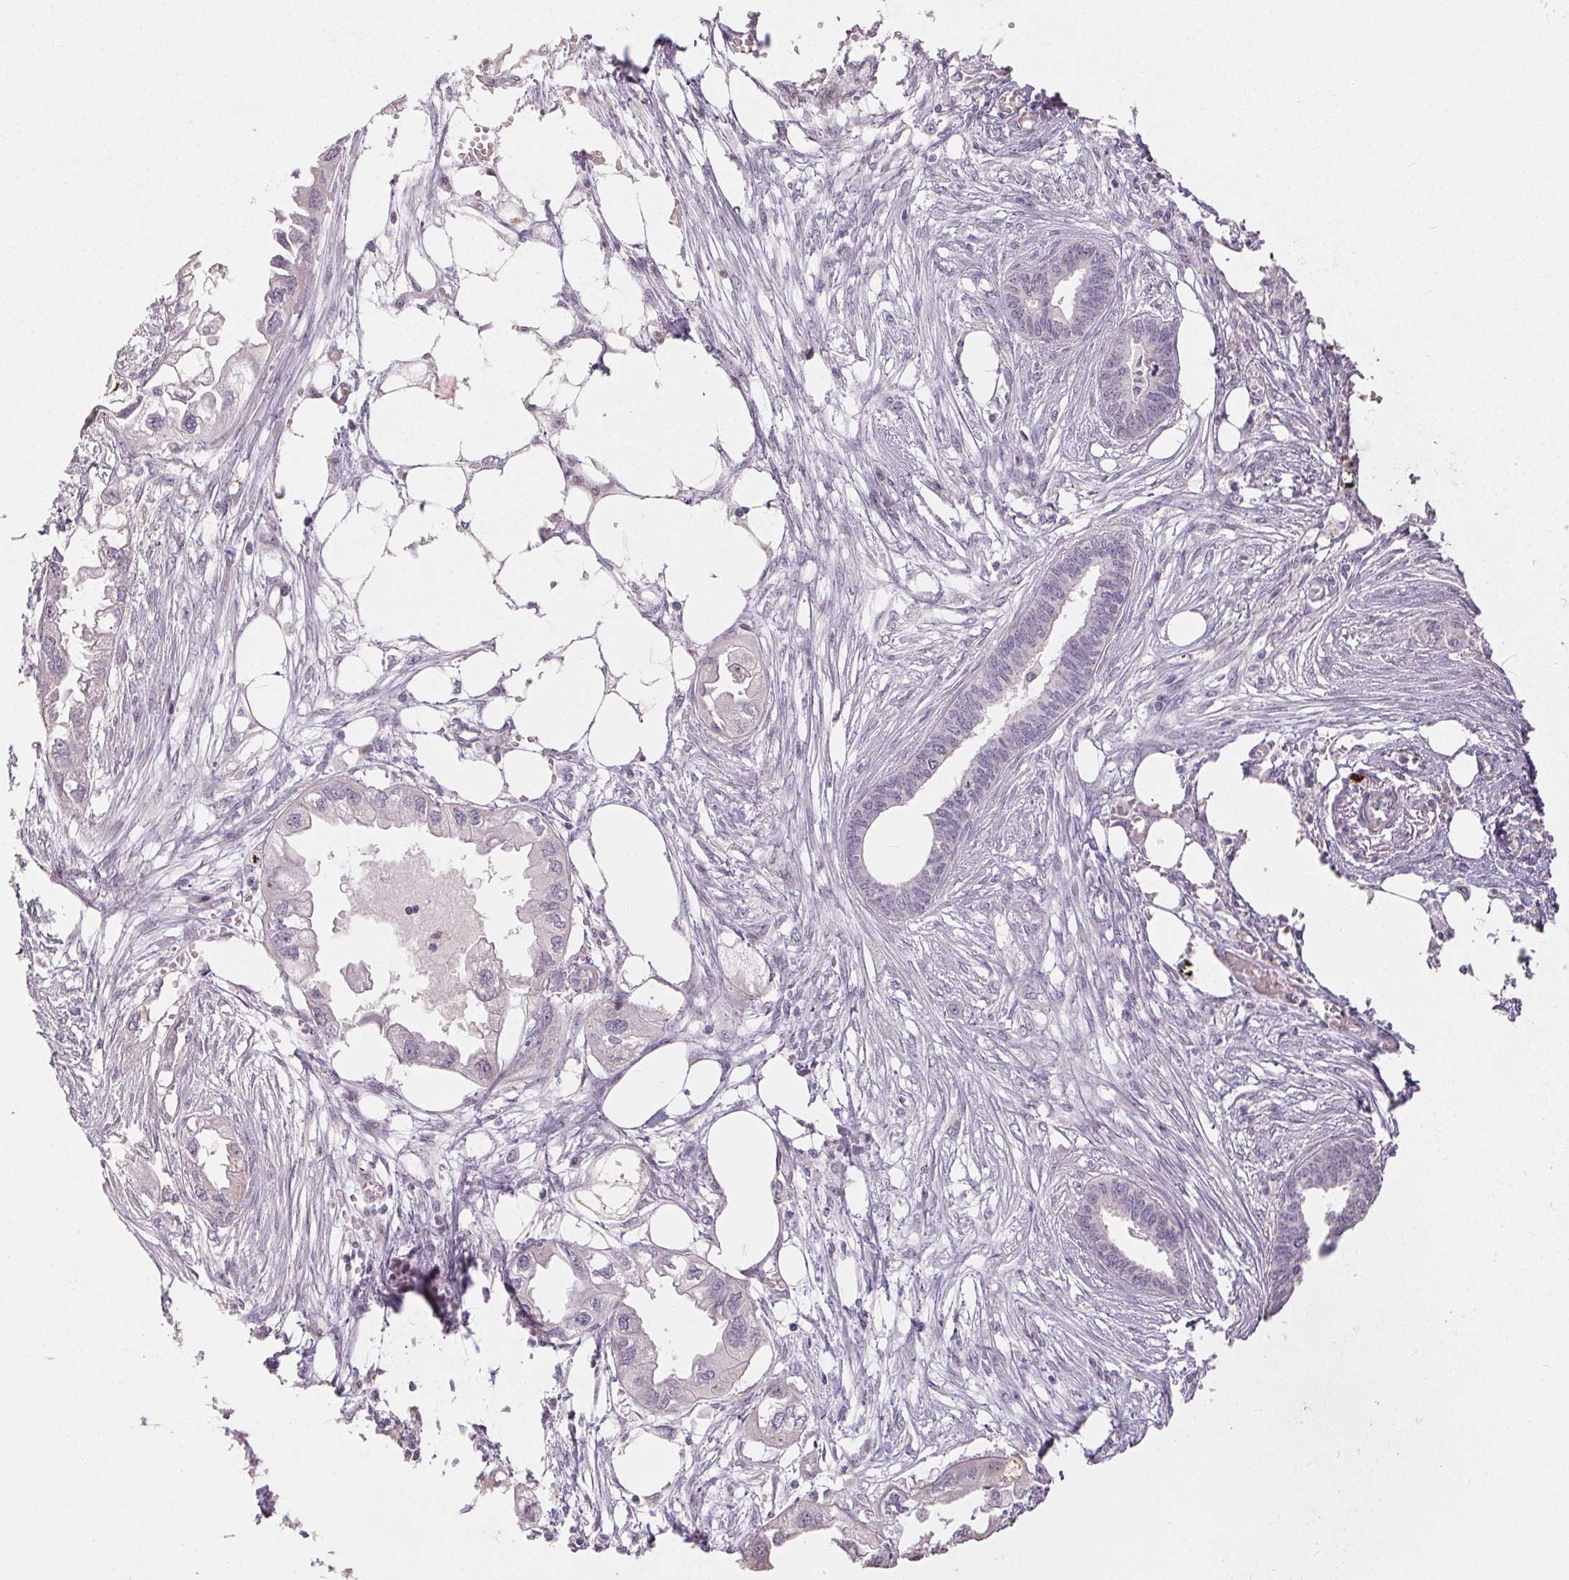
{"staining": {"intensity": "negative", "quantity": "none", "location": "none"}, "tissue": "endometrial cancer", "cell_type": "Tumor cells", "image_type": "cancer", "snomed": [{"axis": "morphology", "description": "Adenocarcinoma, NOS"}, {"axis": "morphology", "description": "Adenocarcinoma, metastatic, NOS"}, {"axis": "topography", "description": "Adipose tissue"}, {"axis": "topography", "description": "Endometrium"}], "caption": "This is an immunohistochemistry image of endometrial cancer (metastatic adenocarcinoma). There is no staining in tumor cells.", "gene": "RPGRIP1", "patient": {"sex": "female", "age": 67}}